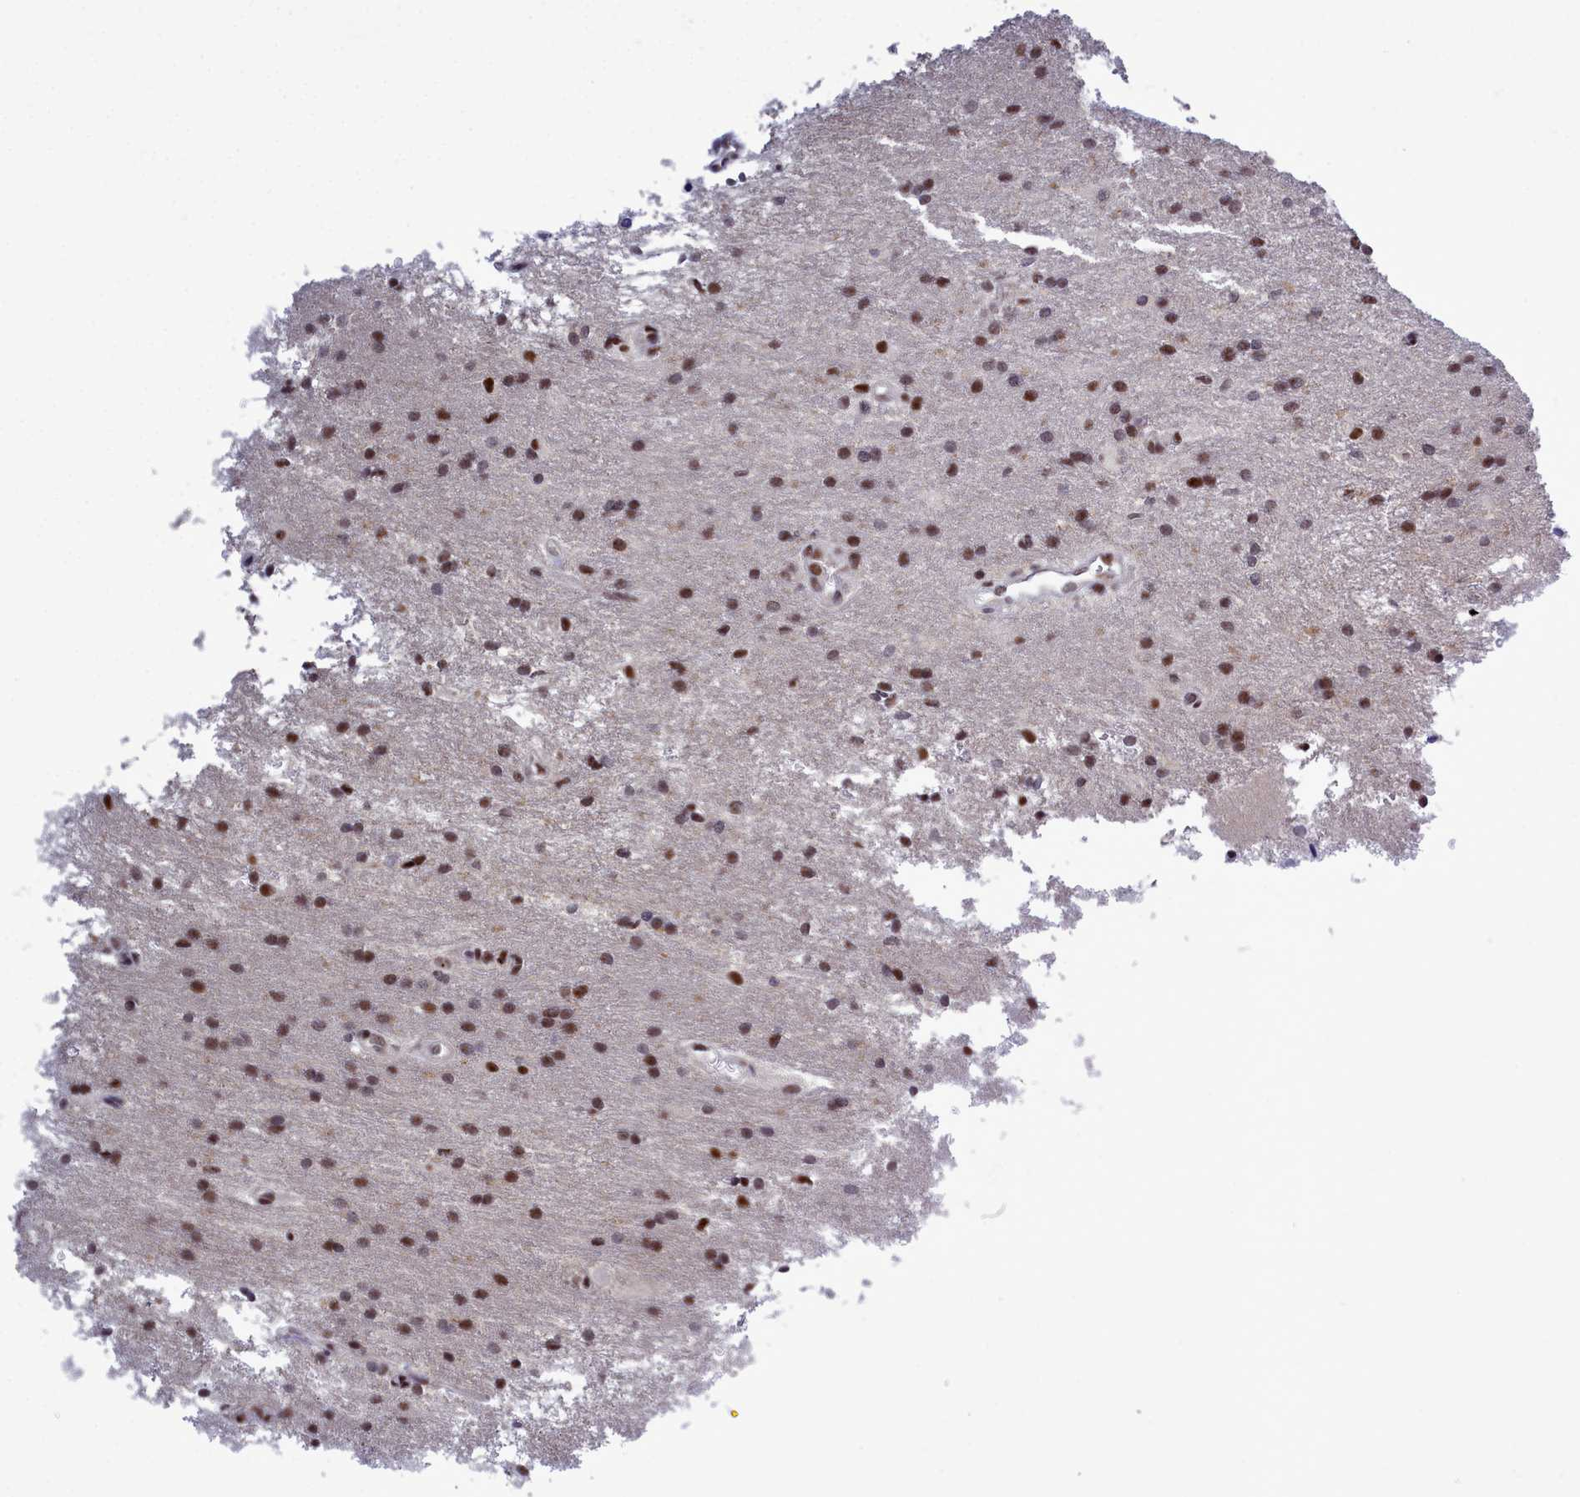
{"staining": {"intensity": "moderate", "quantity": ">75%", "location": "nuclear"}, "tissue": "glioma", "cell_type": "Tumor cells", "image_type": "cancer", "snomed": [{"axis": "morphology", "description": "Glioma, malignant, Low grade"}, {"axis": "topography", "description": "Brain"}], "caption": "A brown stain highlights moderate nuclear positivity of a protein in malignant glioma (low-grade) tumor cells.", "gene": "POM121L2", "patient": {"sex": "male", "age": 66}}